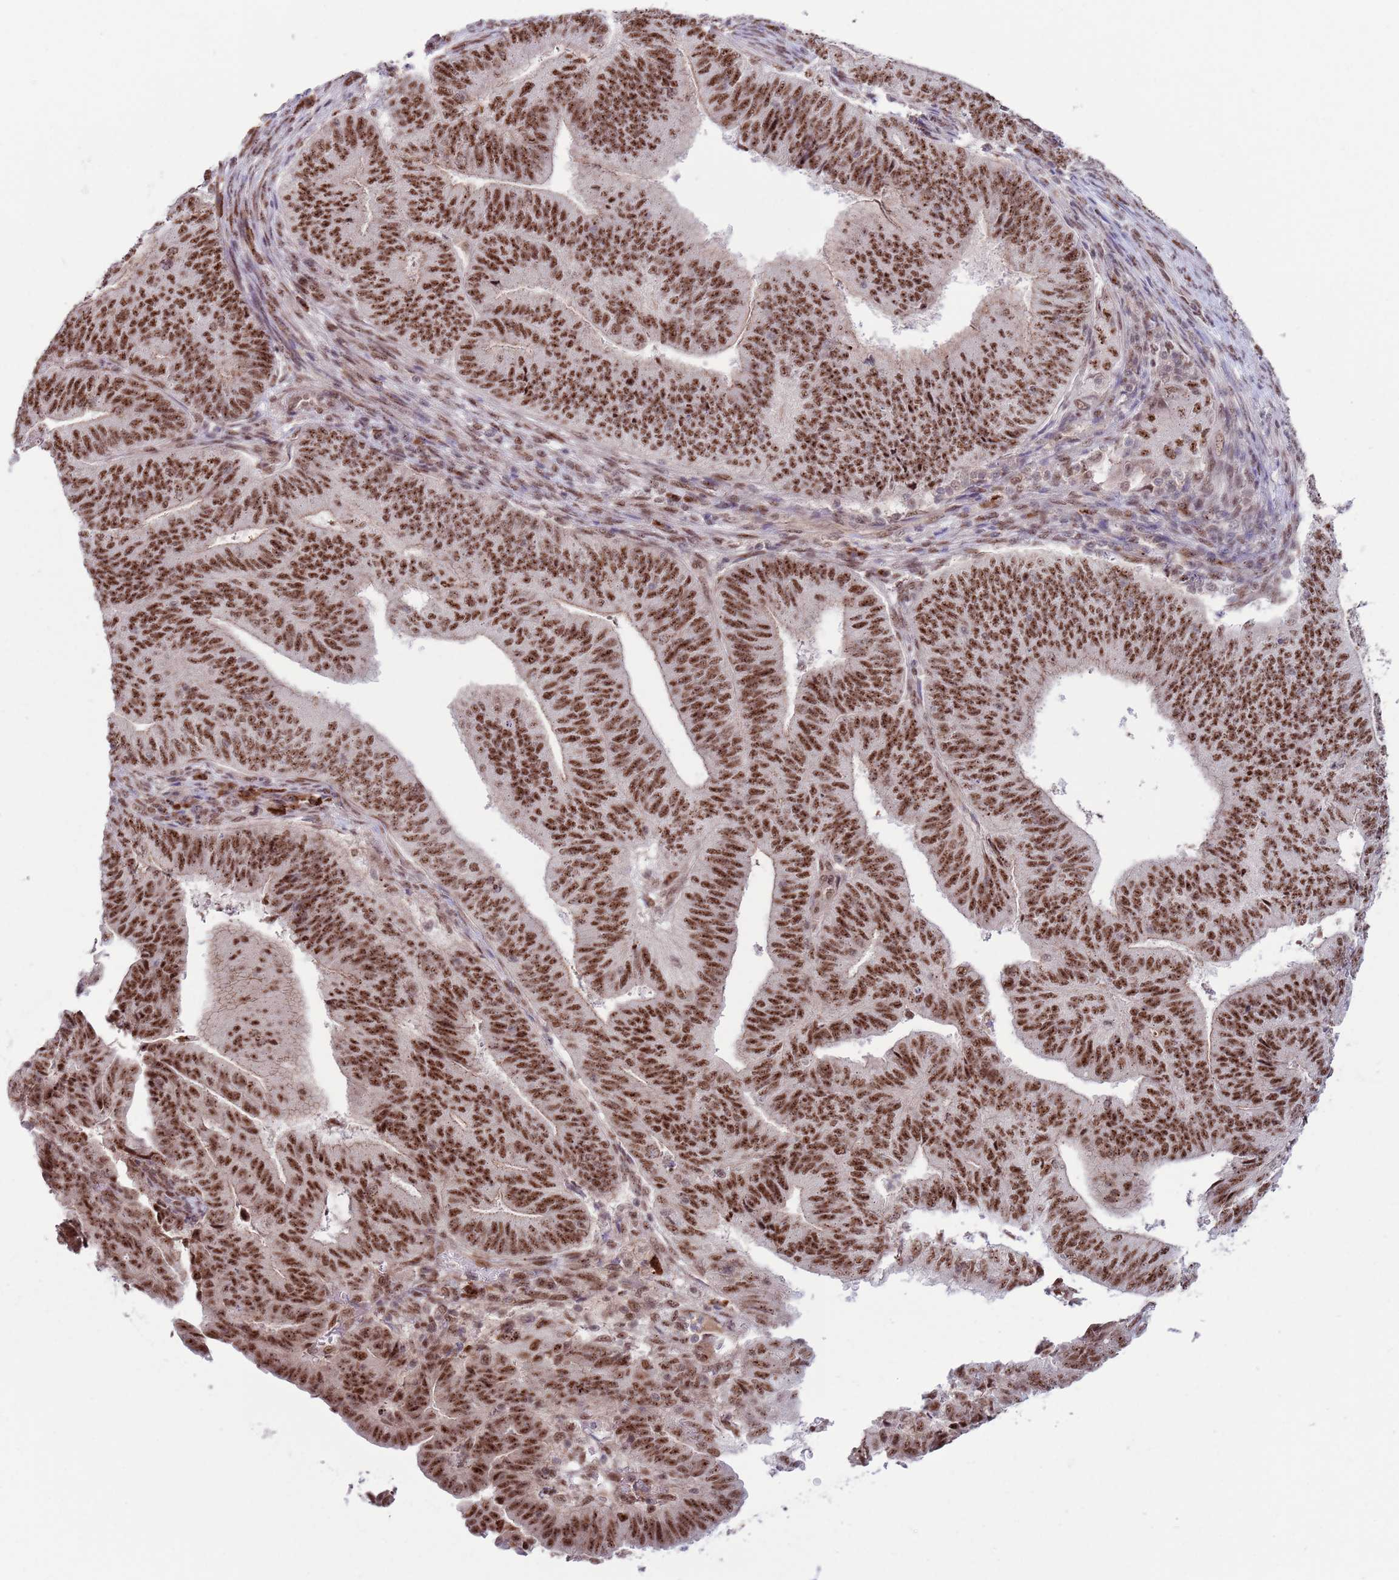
{"staining": {"intensity": "moderate", "quantity": ">75%", "location": "nuclear"}, "tissue": "endometrial cancer", "cell_type": "Tumor cells", "image_type": "cancer", "snomed": [{"axis": "morphology", "description": "Adenocarcinoma, NOS"}, {"axis": "topography", "description": "Endometrium"}], "caption": "Approximately >75% of tumor cells in endometrial cancer show moderate nuclear protein staining as visualized by brown immunohistochemical staining.", "gene": "SIPA1L3", "patient": {"sex": "female", "age": 70}}